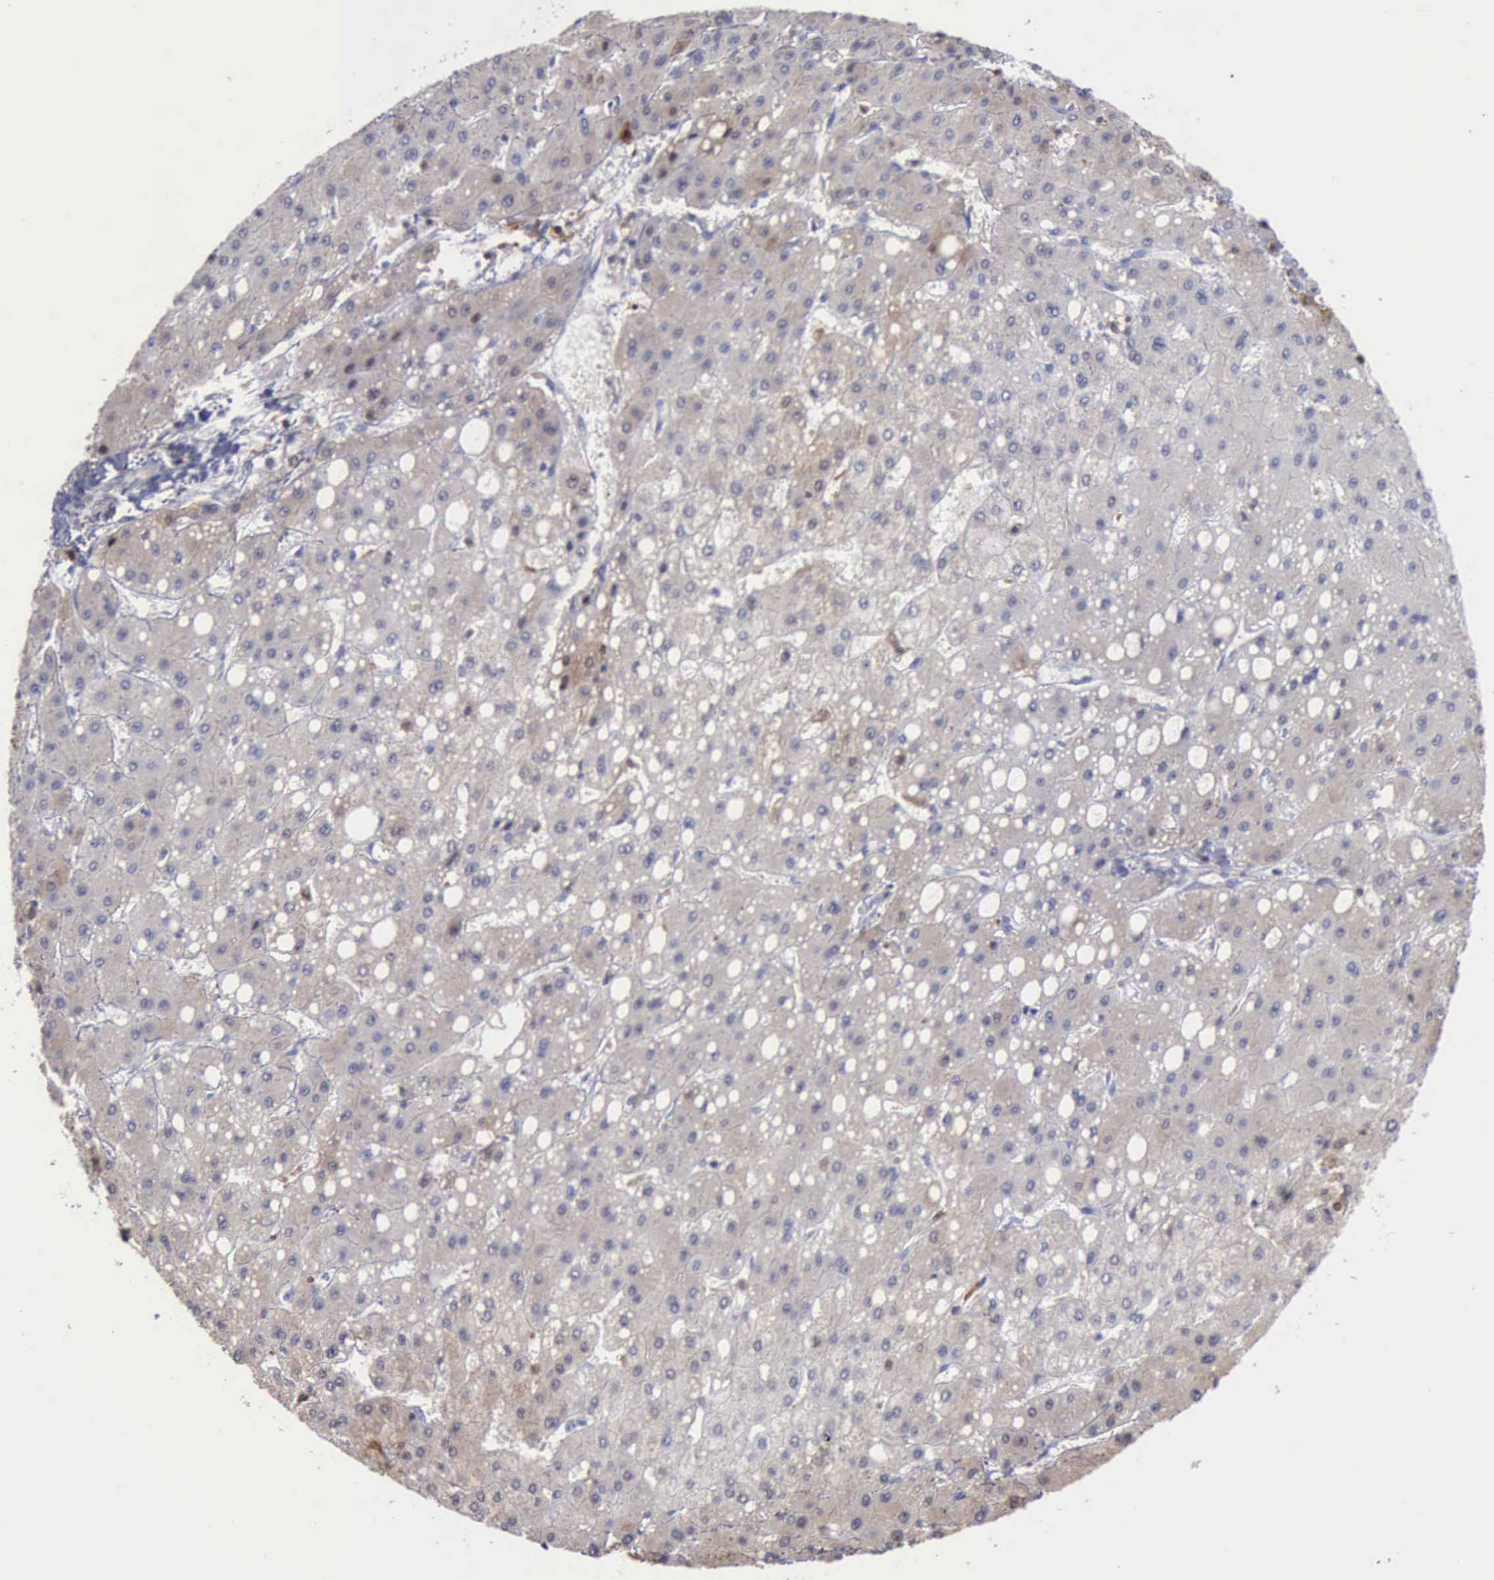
{"staining": {"intensity": "negative", "quantity": "none", "location": "none"}, "tissue": "liver cancer", "cell_type": "Tumor cells", "image_type": "cancer", "snomed": [{"axis": "morphology", "description": "Carcinoma, Hepatocellular, NOS"}, {"axis": "topography", "description": "Liver"}], "caption": "This image is of hepatocellular carcinoma (liver) stained with IHC to label a protein in brown with the nuclei are counter-stained blue. There is no staining in tumor cells.", "gene": "STAT1", "patient": {"sex": "female", "age": 52}}